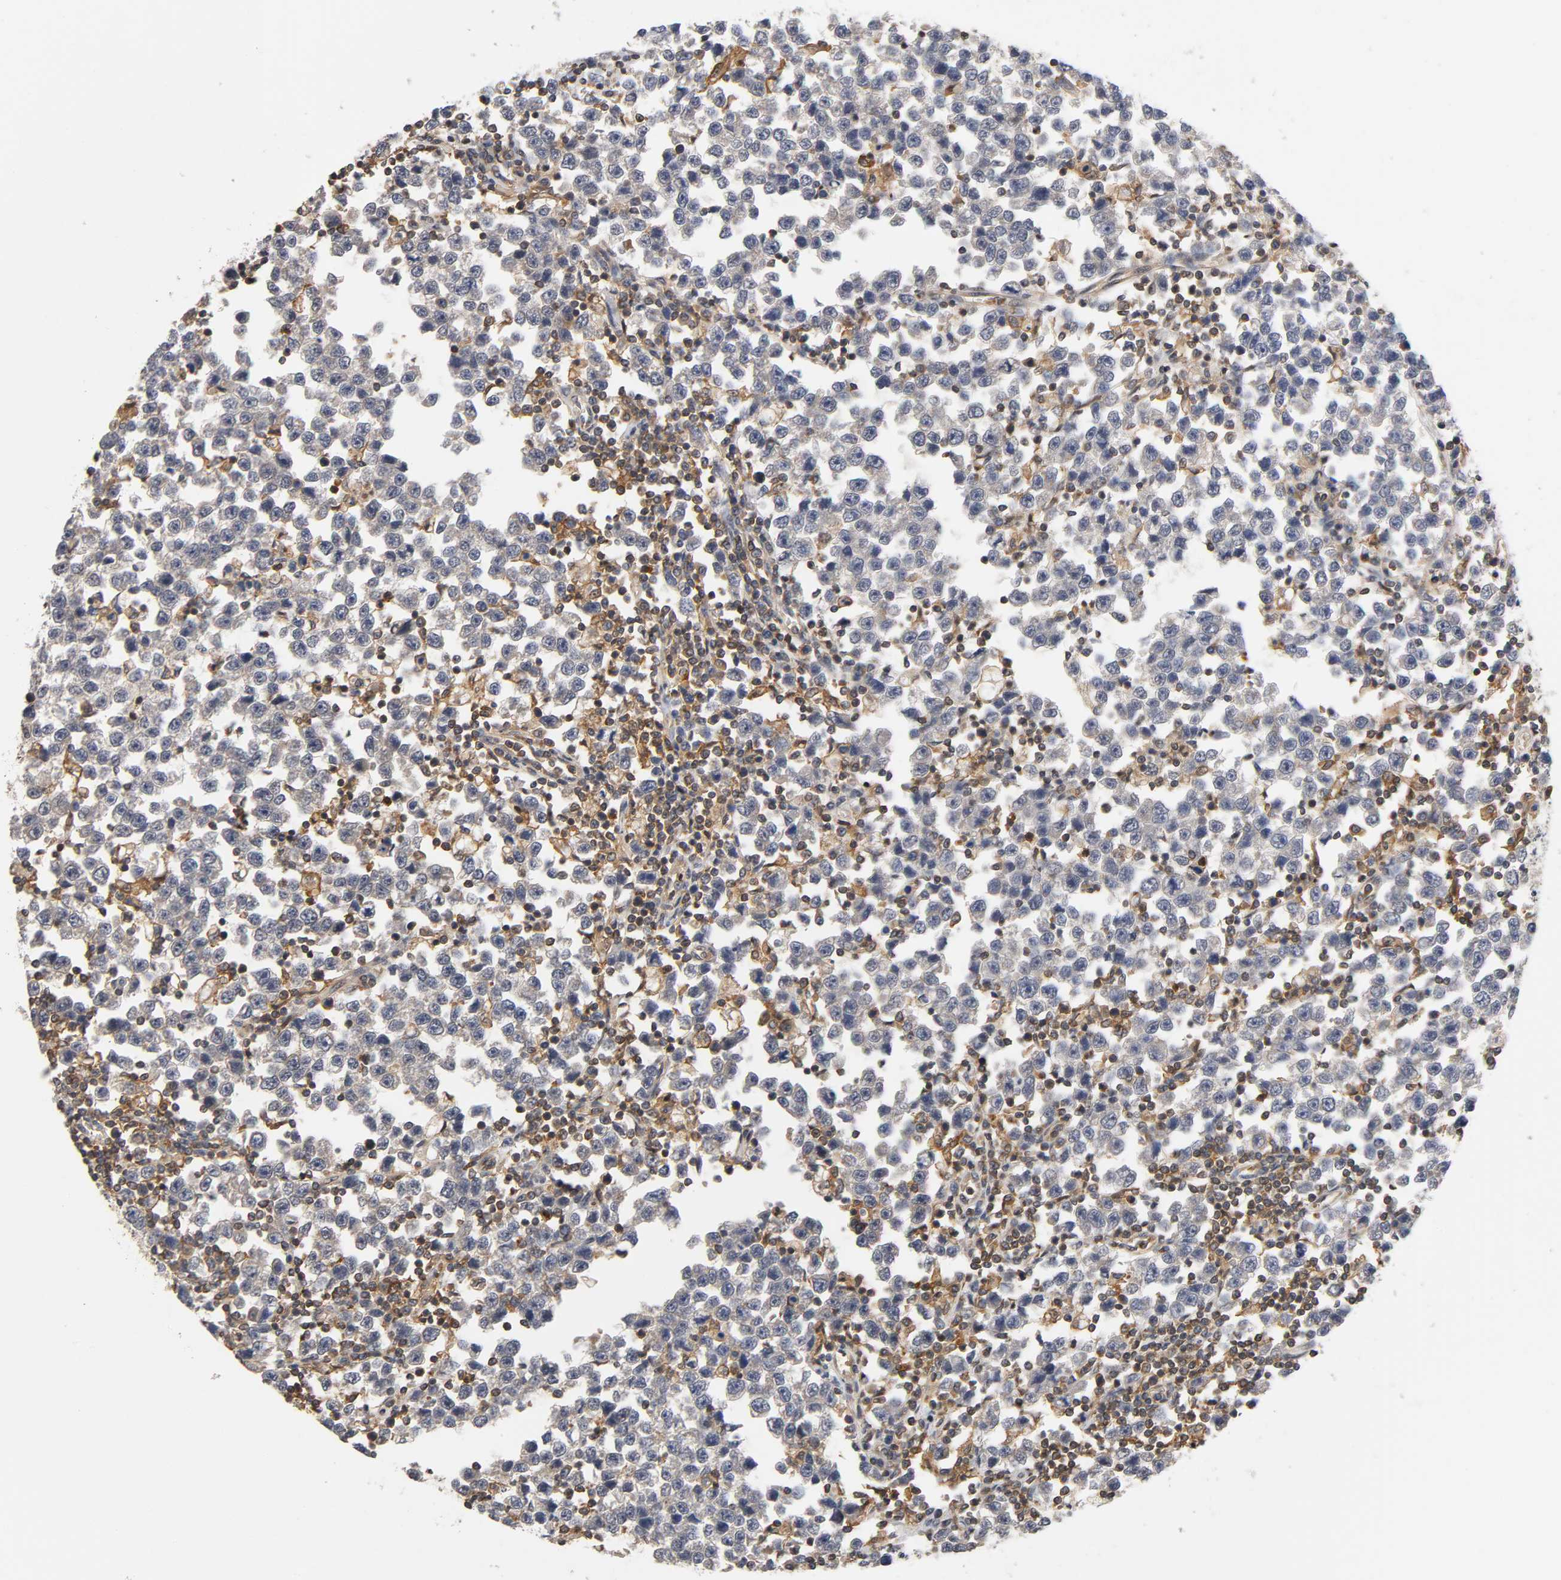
{"staining": {"intensity": "weak", "quantity": "25%-75%", "location": "cytoplasmic/membranous"}, "tissue": "testis cancer", "cell_type": "Tumor cells", "image_type": "cancer", "snomed": [{"axis": "morphology", "description": "Seminoma, NOS"}, {"axis": "topography", "description": "Testis"}], "caption": "Human testis cancer (seminoma) stained with a protein marker demonstrates weak staining in tumor cells.", "gene": "ACTR2", "patient": {"sex": "male", "age": 43}}